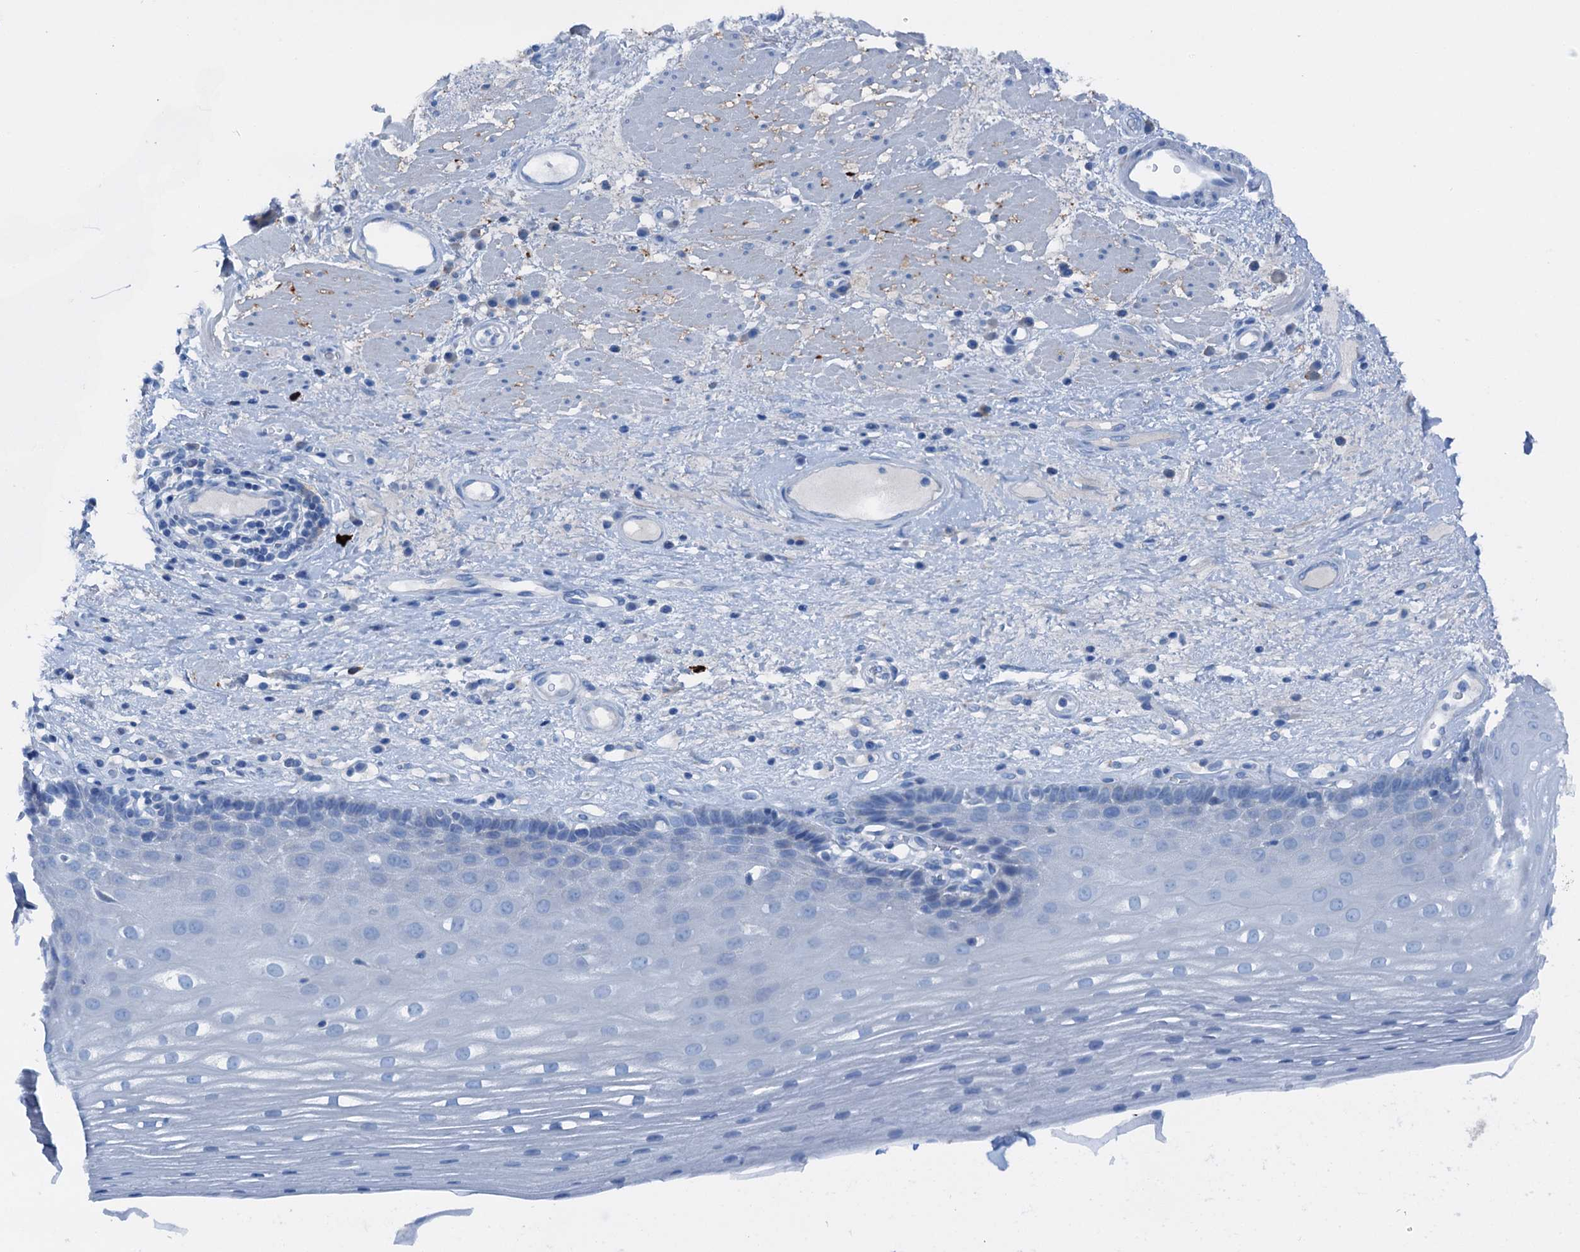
{"staining": {"intensity": "negative", "quantity": "none", "location": "none"}, "tissue": "esophagus", "cell_type": "Squamous epithelial cells", "image_type": "normal", "snomed": [{"axis": "morphology", "description": "Normal tissue, NOS"}, {"axis": "topography", "description": "Esophagus"}], "caption": "Esophagus was stained to show a protein in brown. There is no significant positivity in squamous epithelial cells. (DAB (3,3'-diaminobenzidine) IHC, high magnification).", "gene": "C1QTNF4", "patient": {"sex": "male", "age": 62}}